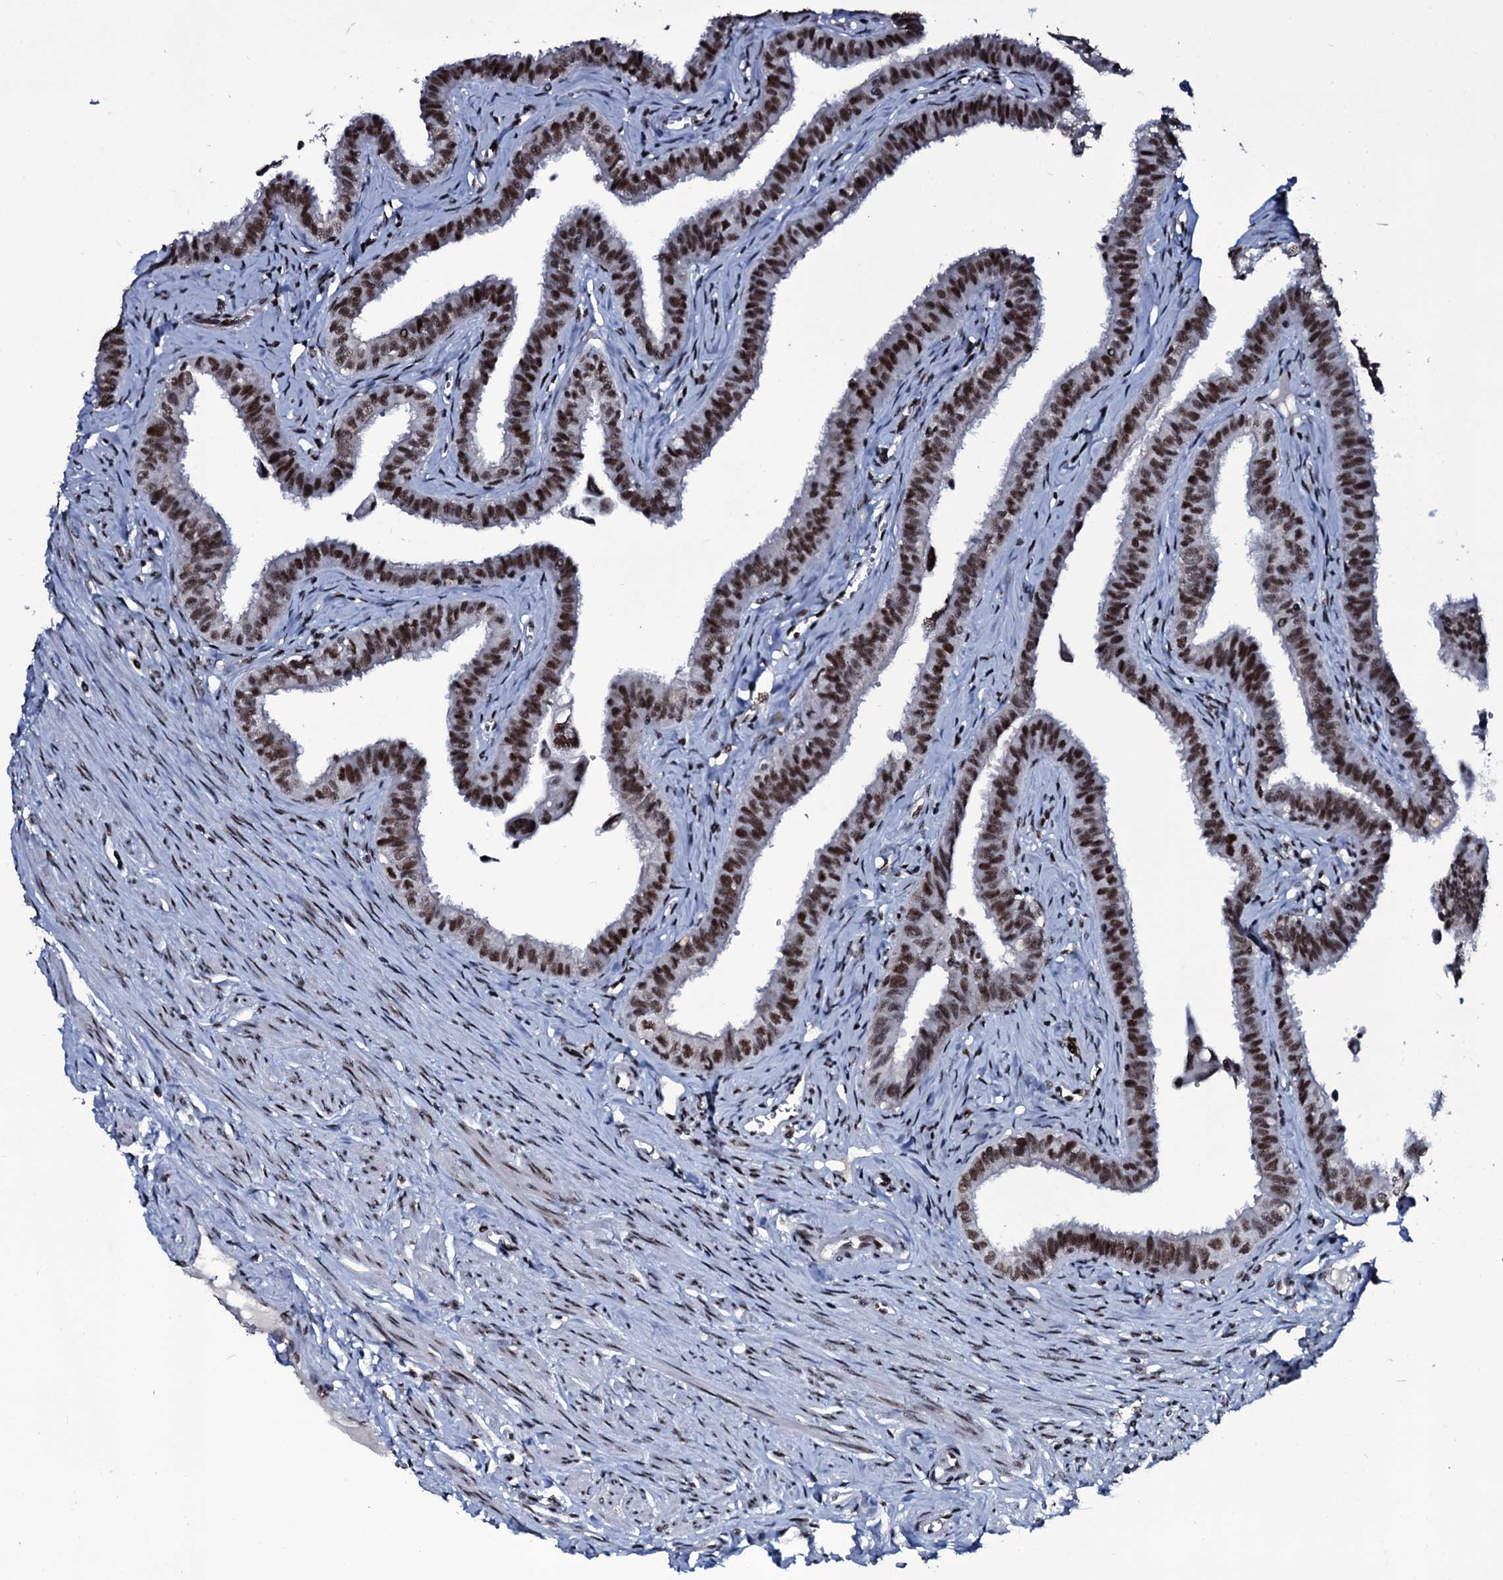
{"staining": {"intensity": "strong", "quantity": ">75%", "location": "nuclear"}, "tissue": "fallopian tube", "cell_type": "Glandular cells", "image_type": "normal", "snomed": [{"axis": "morphology", "description": "Normal tissue, NOS"}, {"axis": "morphology", "description": "Carcinoma, NOS"}, {"axis": "topography", "description": "Fallopian tube"}, {"axis": "topography", "description": "Ovary"}], "caption": "A high amount of strong nuclear expression is seen in about >75% of glandular cells in unremarkable fallopian tube. (IHC, brightfield microscopy, high magnification).", "gene": "ZMIZ2", "patient": {"sex": "female", "age": 59}}